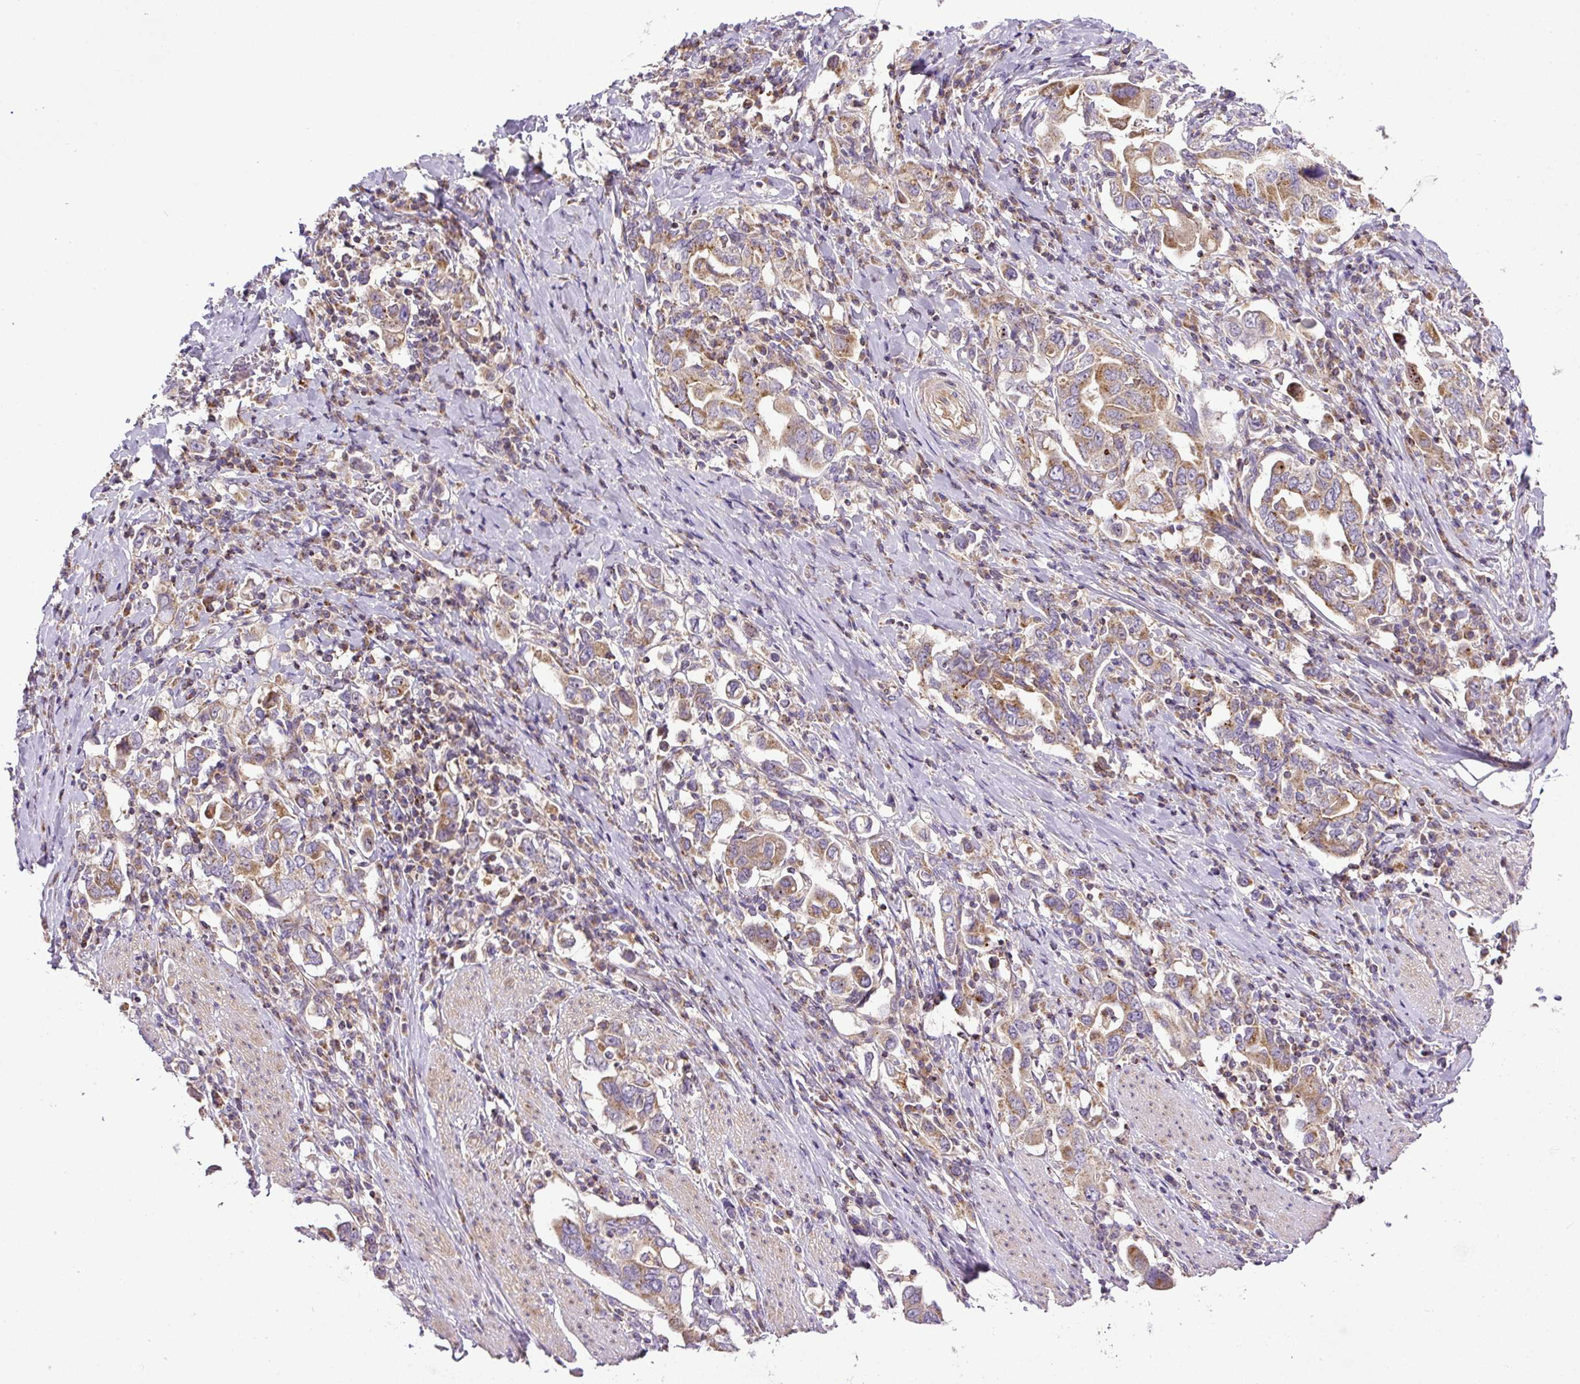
{"staining": {"intensity": "moderate", "quantity": ">75%", "location": "cytoplasmic/membranous"}, "tissue": "stomach cancer", "cell_type": "Tumor cells", "image_type": "cancer", "snomed": [{"axis": "morphology", "description": "Adenocarcinoma, NOS"}, {"axis": "topography", "description": "Stomach, upper"}, {"axis": "topography", "description": "Stomach"}], "caption": "Immunohistochemistry (IHC) histopathology image of neoplastic tissue: adenocarcinoma (stomach) stained using immunohistochemistry exhibits medium levels of moderate protein expression localized specifically in the cytoplasmic/membranous of tumor cells, appearing as a cytoplasmic/membranous brown color.", "gene": "ZNF547", "patient": {"sex": "male", "age": 62}}